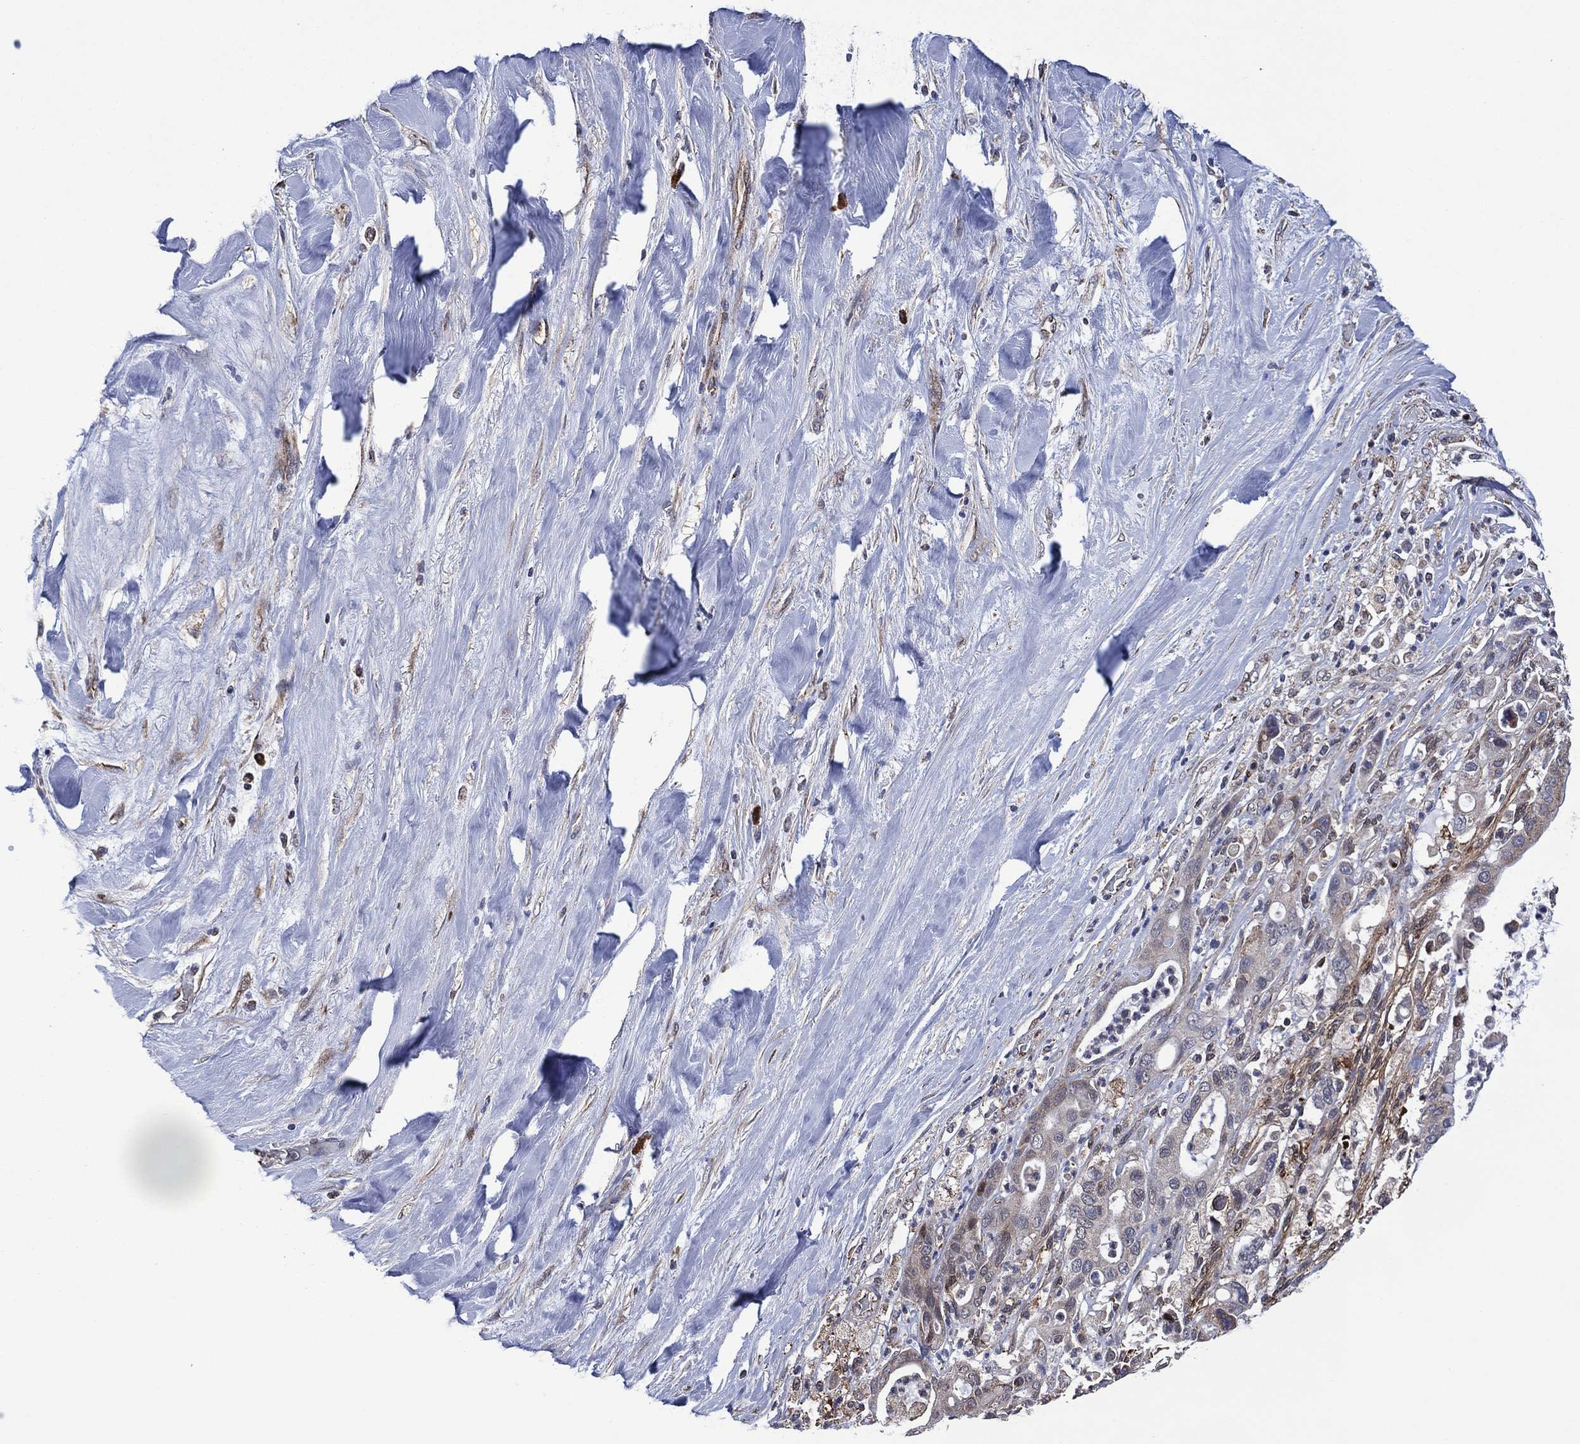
{"staining": {"intensity": "negative", "quantity": "none", "location": "none"}, "tissue": "liver cancer", "cell_type": "Tumor cells", "image_type": "cancer", "snomed": [{"axis": "morphology", "description": "Cholangiocarcinoma"}, {"axis": "topography", "description": "Liver"}], "caption": "DAB (3,3'-diaminobenzidine) immunohistochemical staining of human cholangiocarcinoma (liver) shows no significant expression in tumor cells.", "gene": "HTD2", "patient": {"sex": "female", "age": 54}}